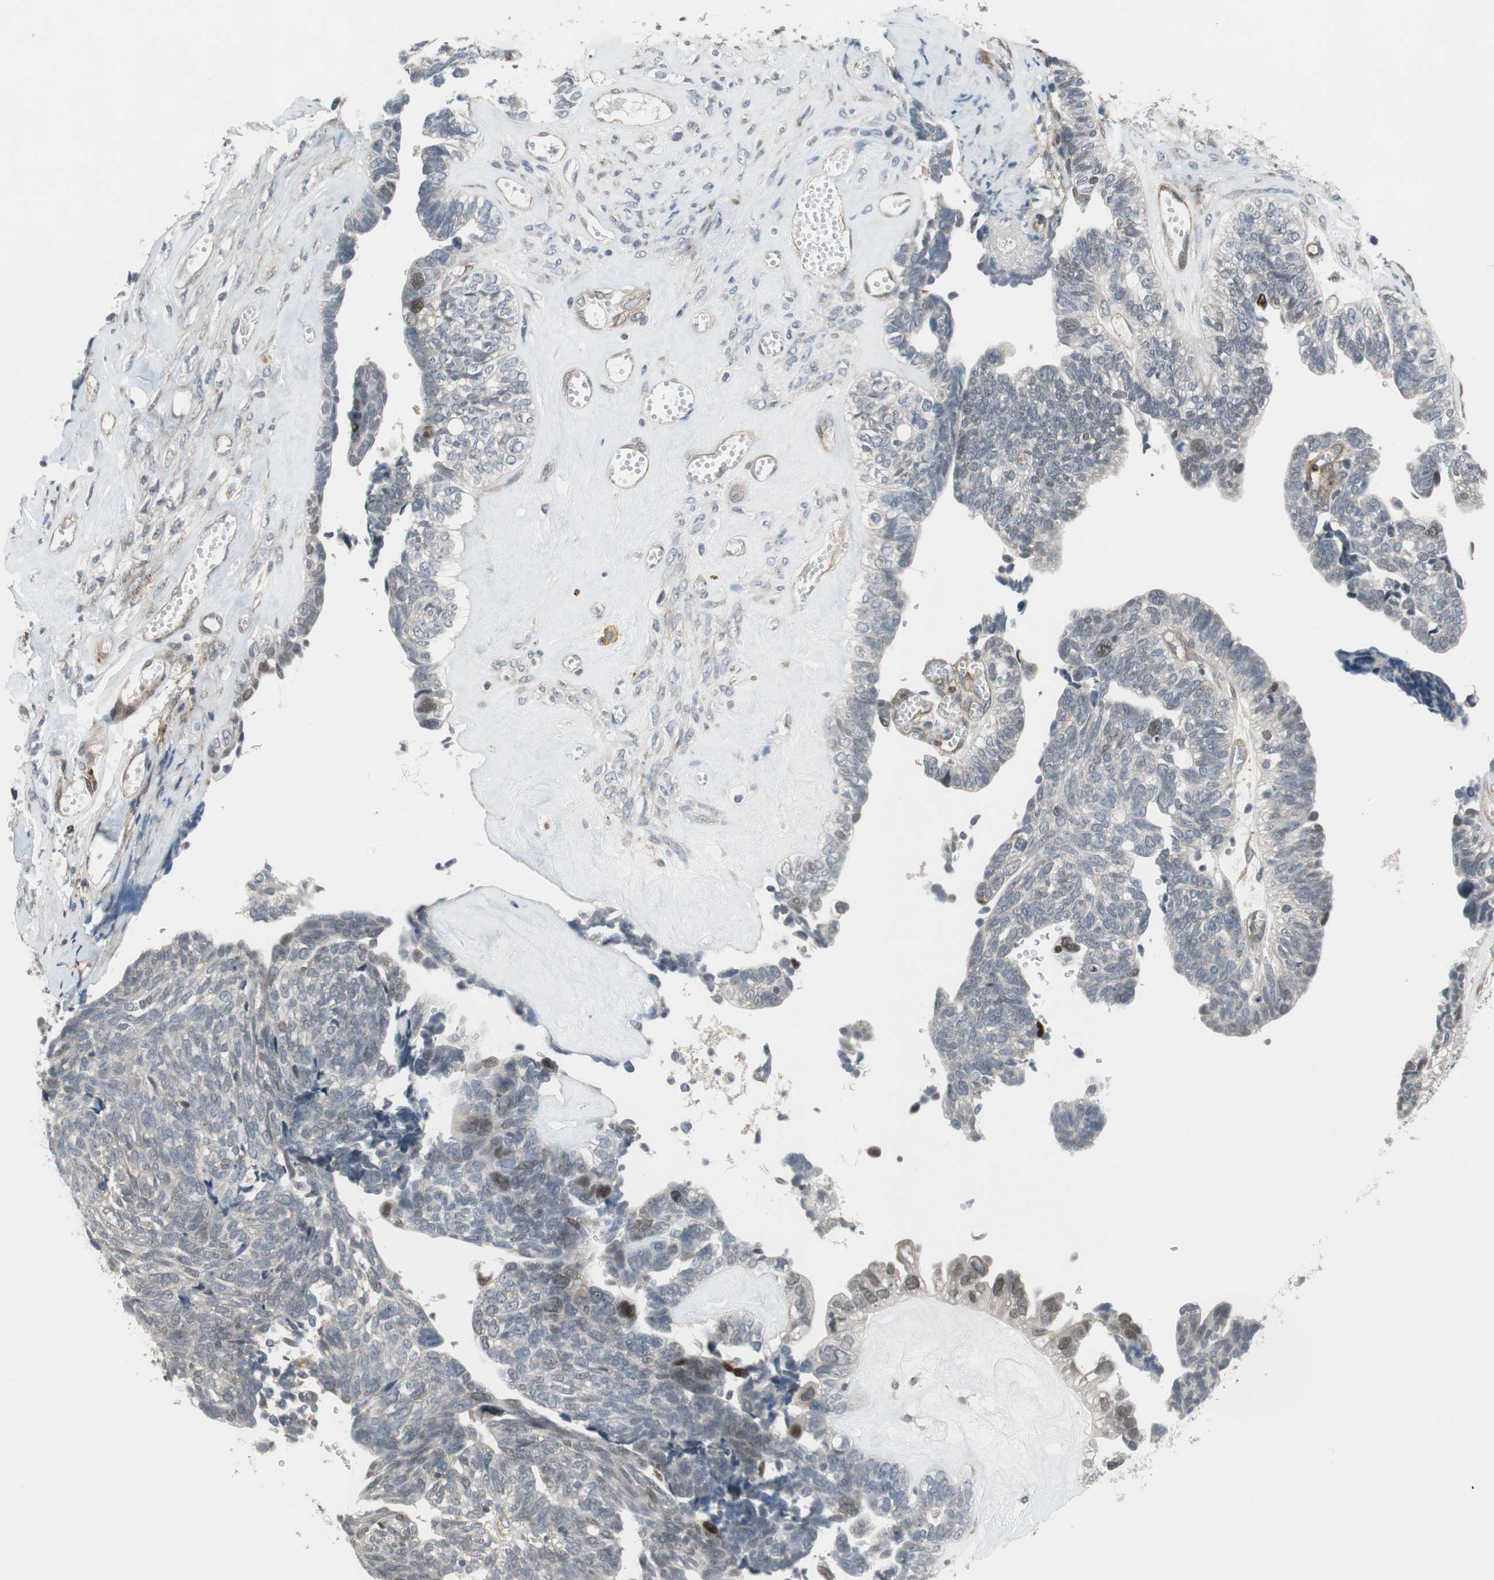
{"staining": {"intensity": "negative", "quantity": "none", "location": "none"}, "tissue": "ovarian cancer", "cell_type": "Tumor cells", "image_type": "cancer", "snomed": [{"axis": "morphology", "description": "Cystadenocarcinoma, serous, NOS"}, {"axis": "topography", "description": "Ovary"}], "caption": "Immunohistochemistry image of human ovarian serous cystadenocarcinoma stained for a protein (brown), which demonstrates no positivity in tumor cells.", "gene": "GRHL1", "patient": {"sex": "female", "age": 79}}